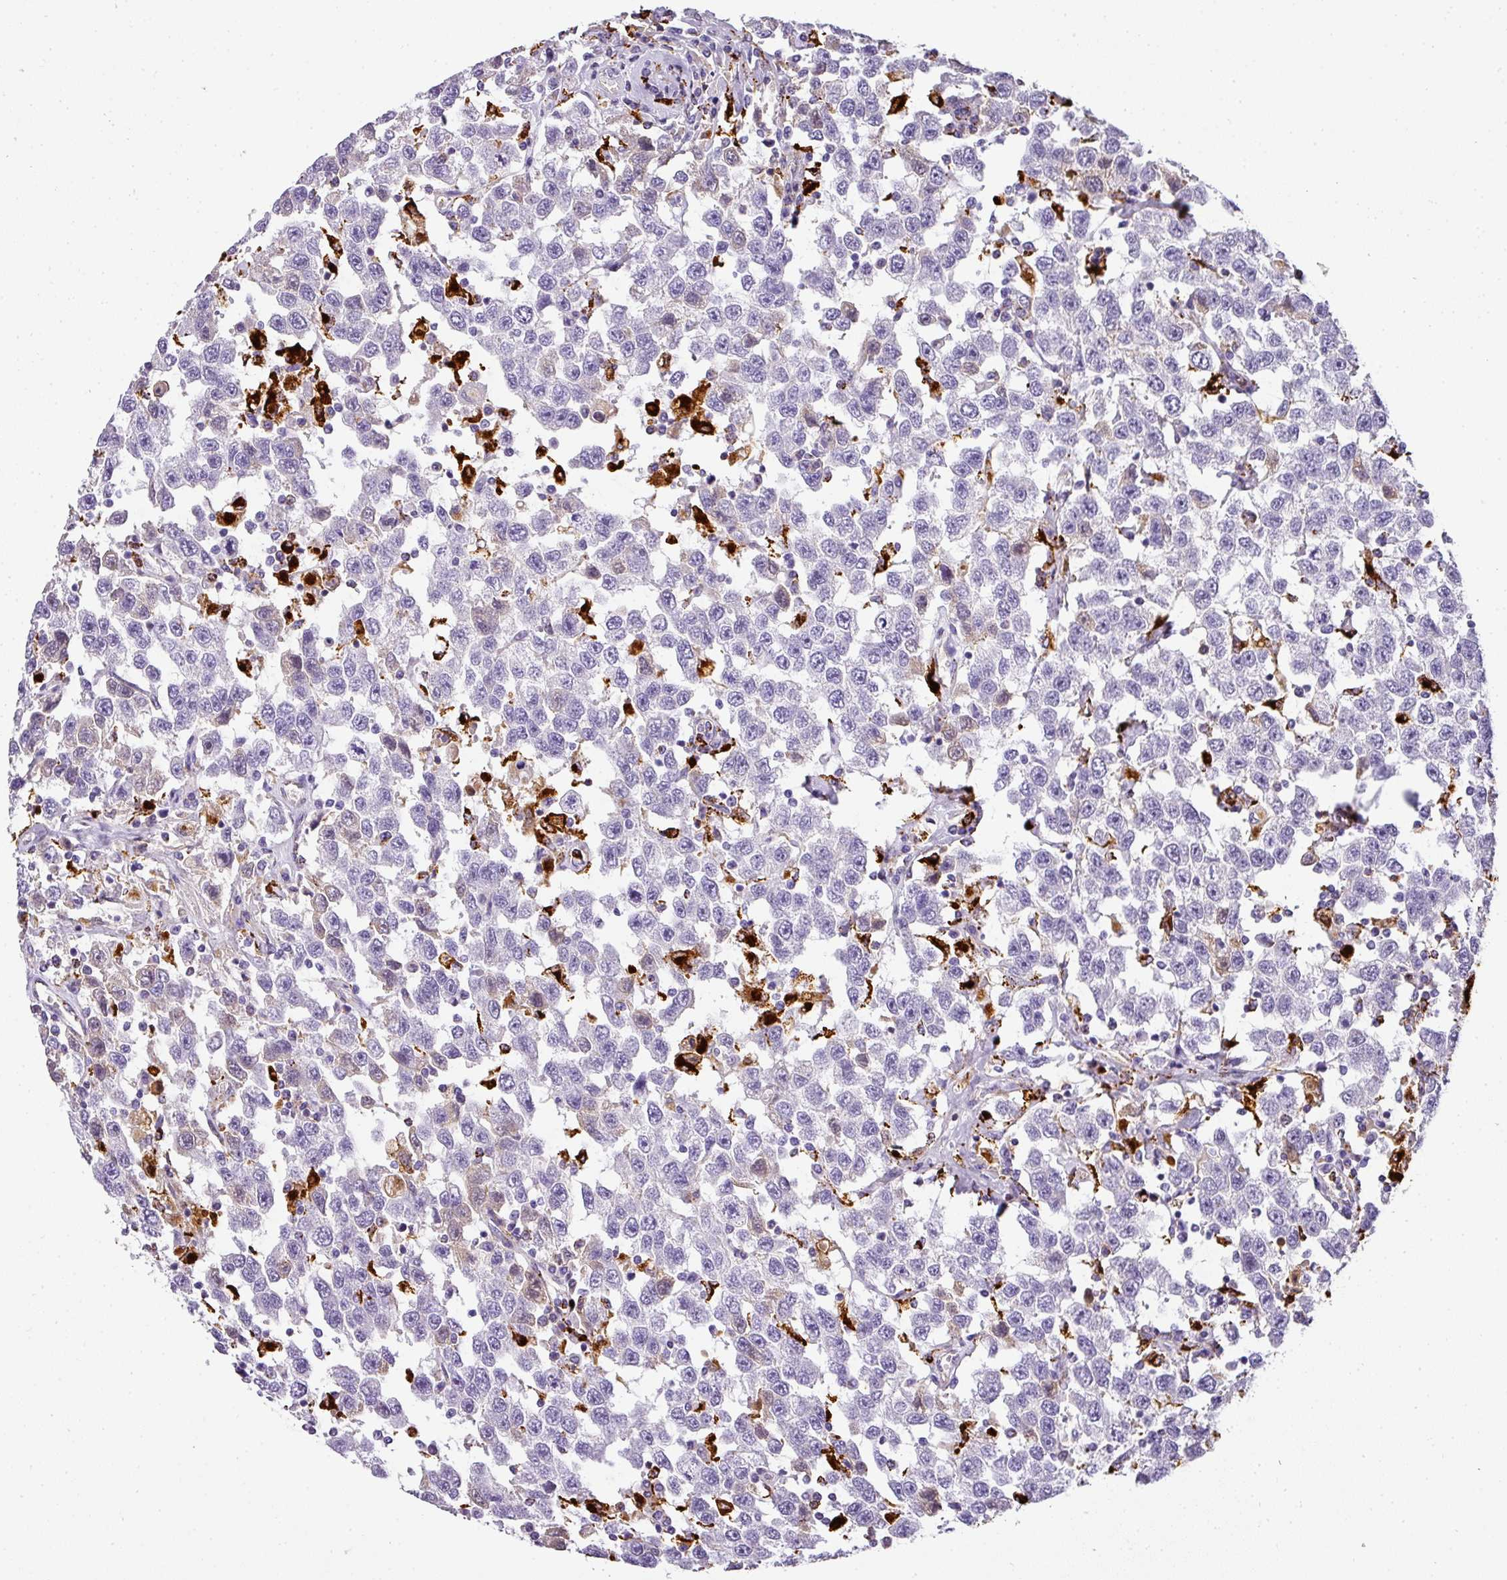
{"staining": {"intensity": "negative", "quantity": "none", "location": "none"}, "tissue": "testis cancer", "cell_type": "Tumor cells", "image_type": "cancer", "snomed": [{"axis": "morphology", "description": "Seminoma, NOS"}, {"axis": "topography", "description": "Testis"}], "caption": "Immunohistochemical staining of seminoma (testis) demonstrates no significant expression in tumor cells.", "gene": "MMACHC", "patient": {"sex": "male", "age": 41}}